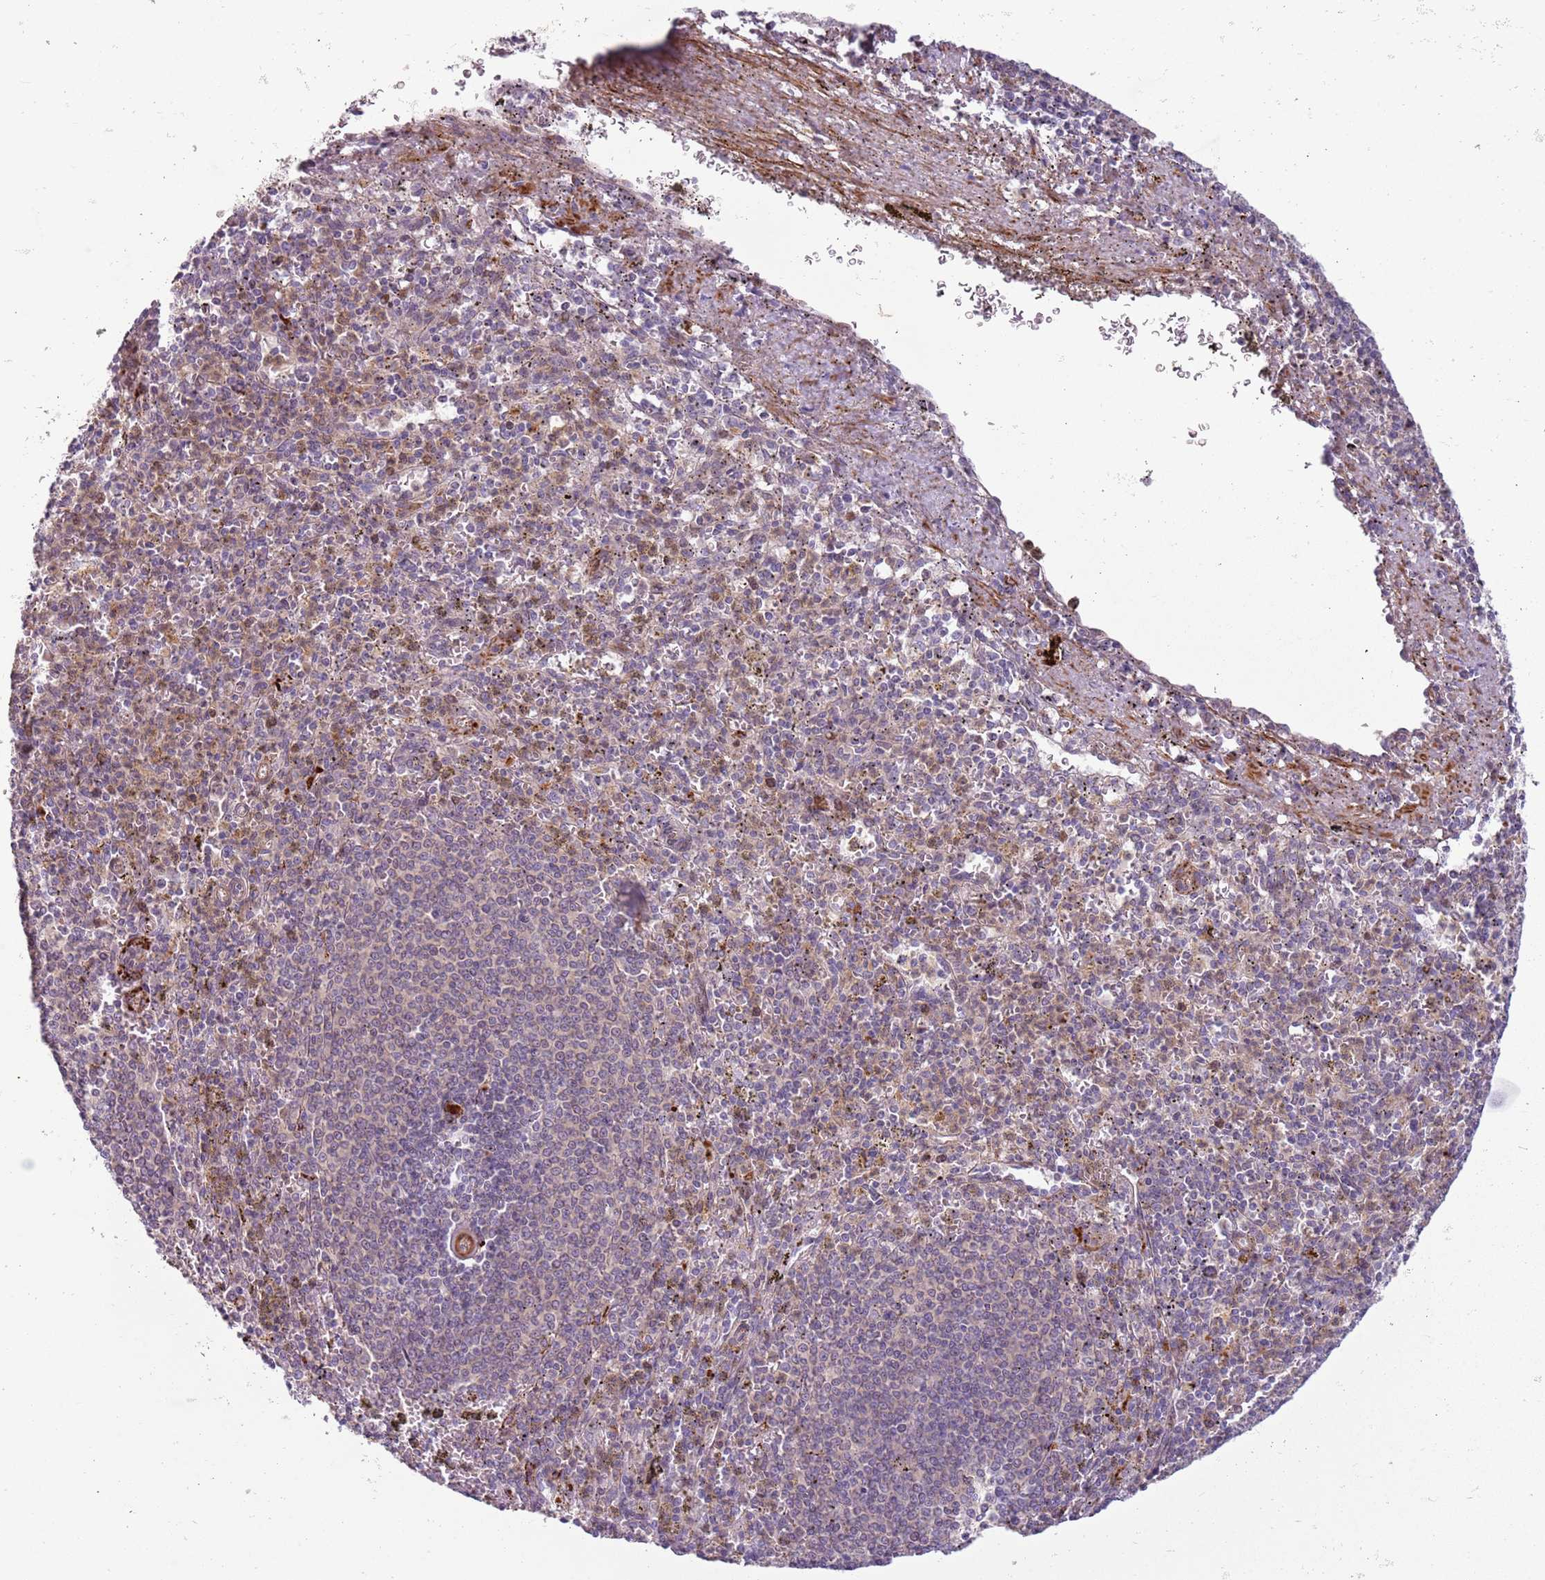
{"staining": {"intensity": "strong", "quantity": "<25%", "location": "cytoplasmic/membranous"}, "tissue": "spleen", "cell_type": "Cells in red pulp", "image_type": "normal", "snomed": [{"axis": "morphology", "description": "Normal tissue, NOS"}, {"axis": "topography", "description": "Spleen"}], "caption": "Approximately <25% of cells in red pulp in normal spleen exhibit strong cytoplasmic/membranous protein positivity as visualized by brown immunohistochemical staining.", "gene": "PVRIG", "patient": {"sex": "male", "age": 72}}